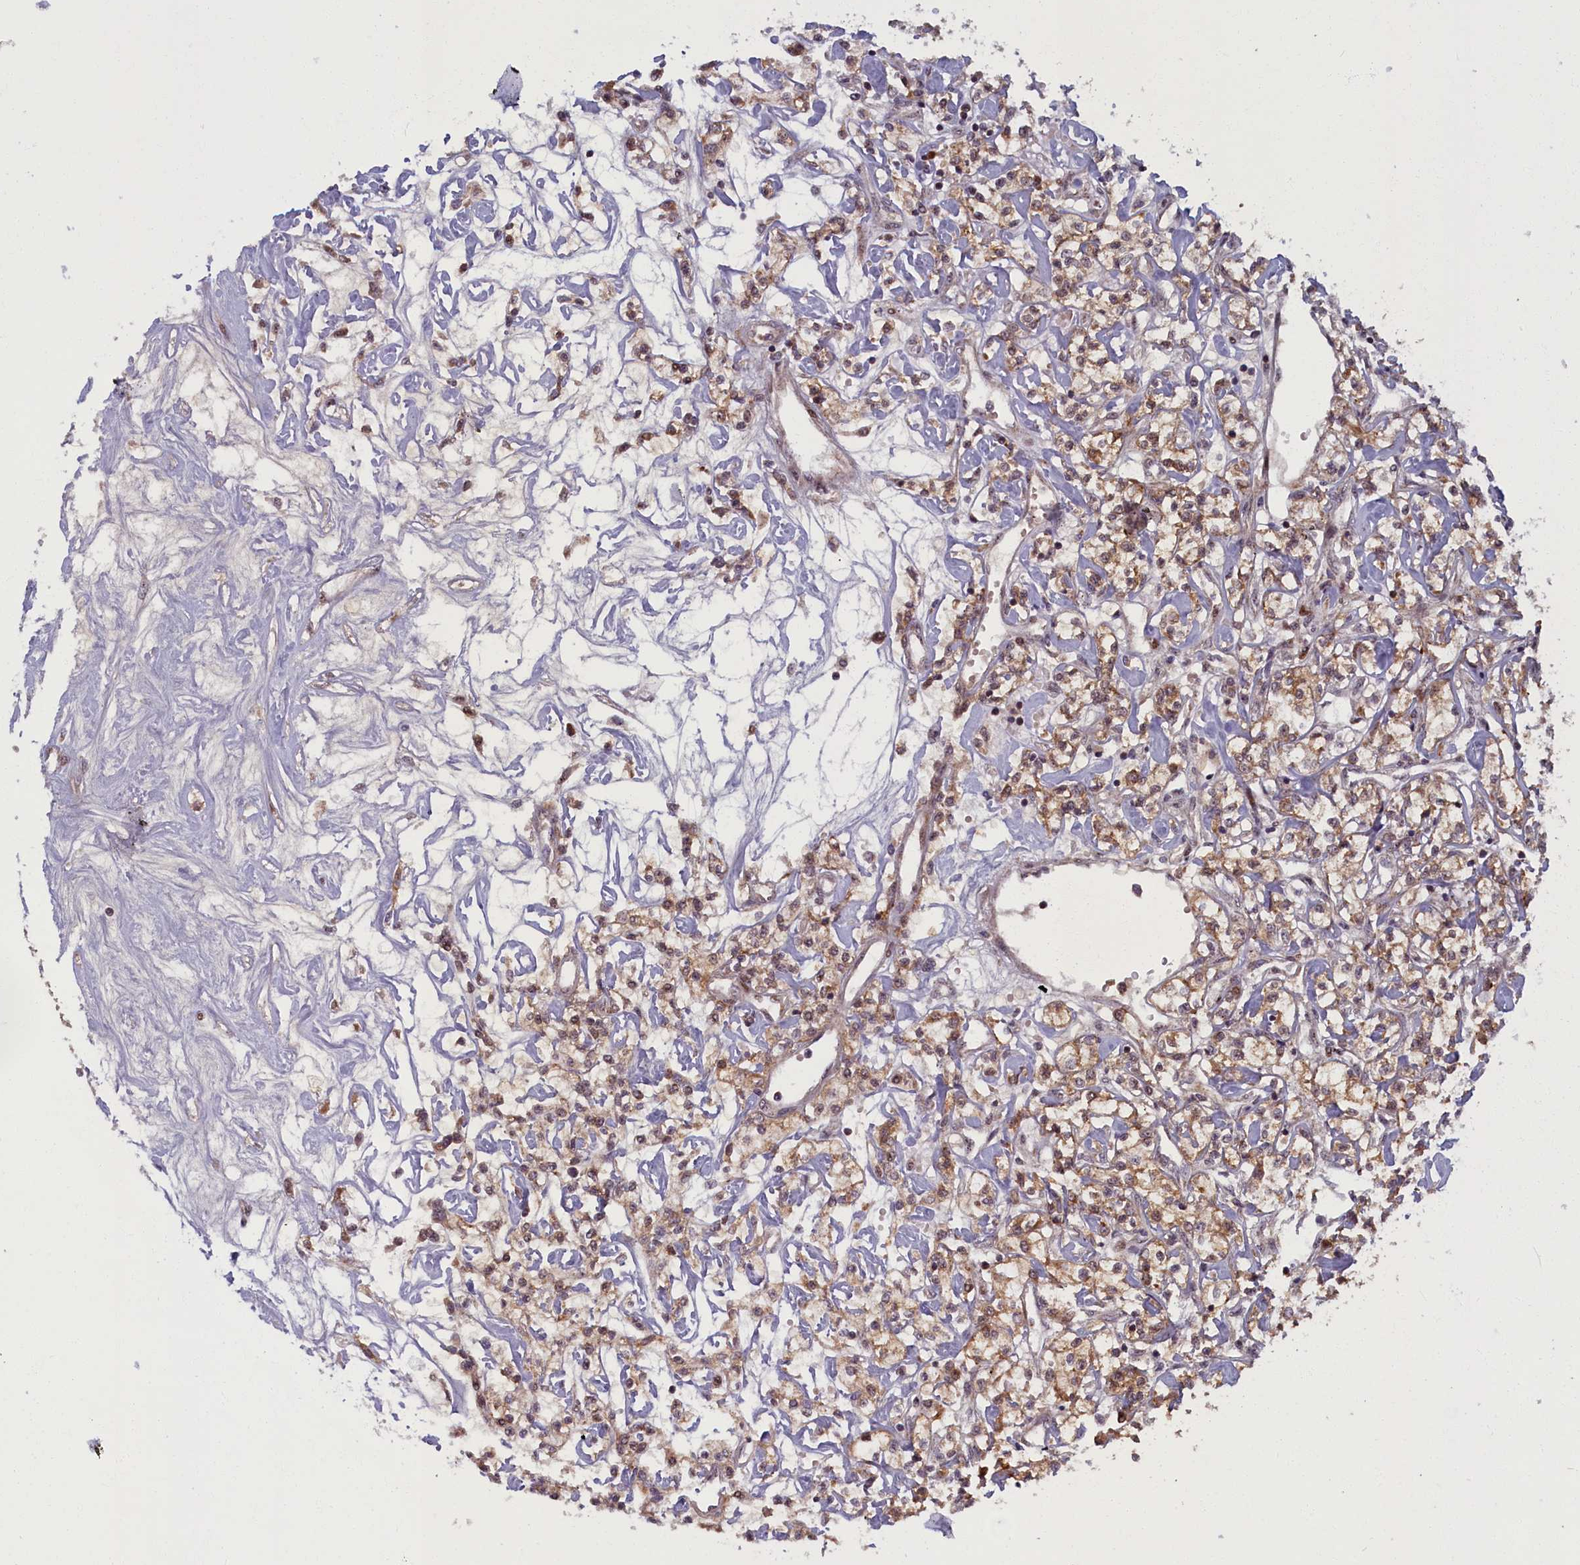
{"staining": {"intensity": "moderate", "quantity": ">75%", "location": "cytoplasmic/membranous,nuclear"}, "tissue": "renal cancer", "cell_type": "Tumor cells", "image_type": "cancer", "snomed": [{"axis": "morphology", "description": "Adenocarcinoma, NOS"}, {"axis": "topography", "description": "Kidney"}], "caption": "A brown stain shows moderate cytoplasmic/membranous and nuclear expression of a protein in renal adenocarcinoma tumor cells.", "gene": "PLA2G10", "patient": {"sex": "female", "age": 59}}